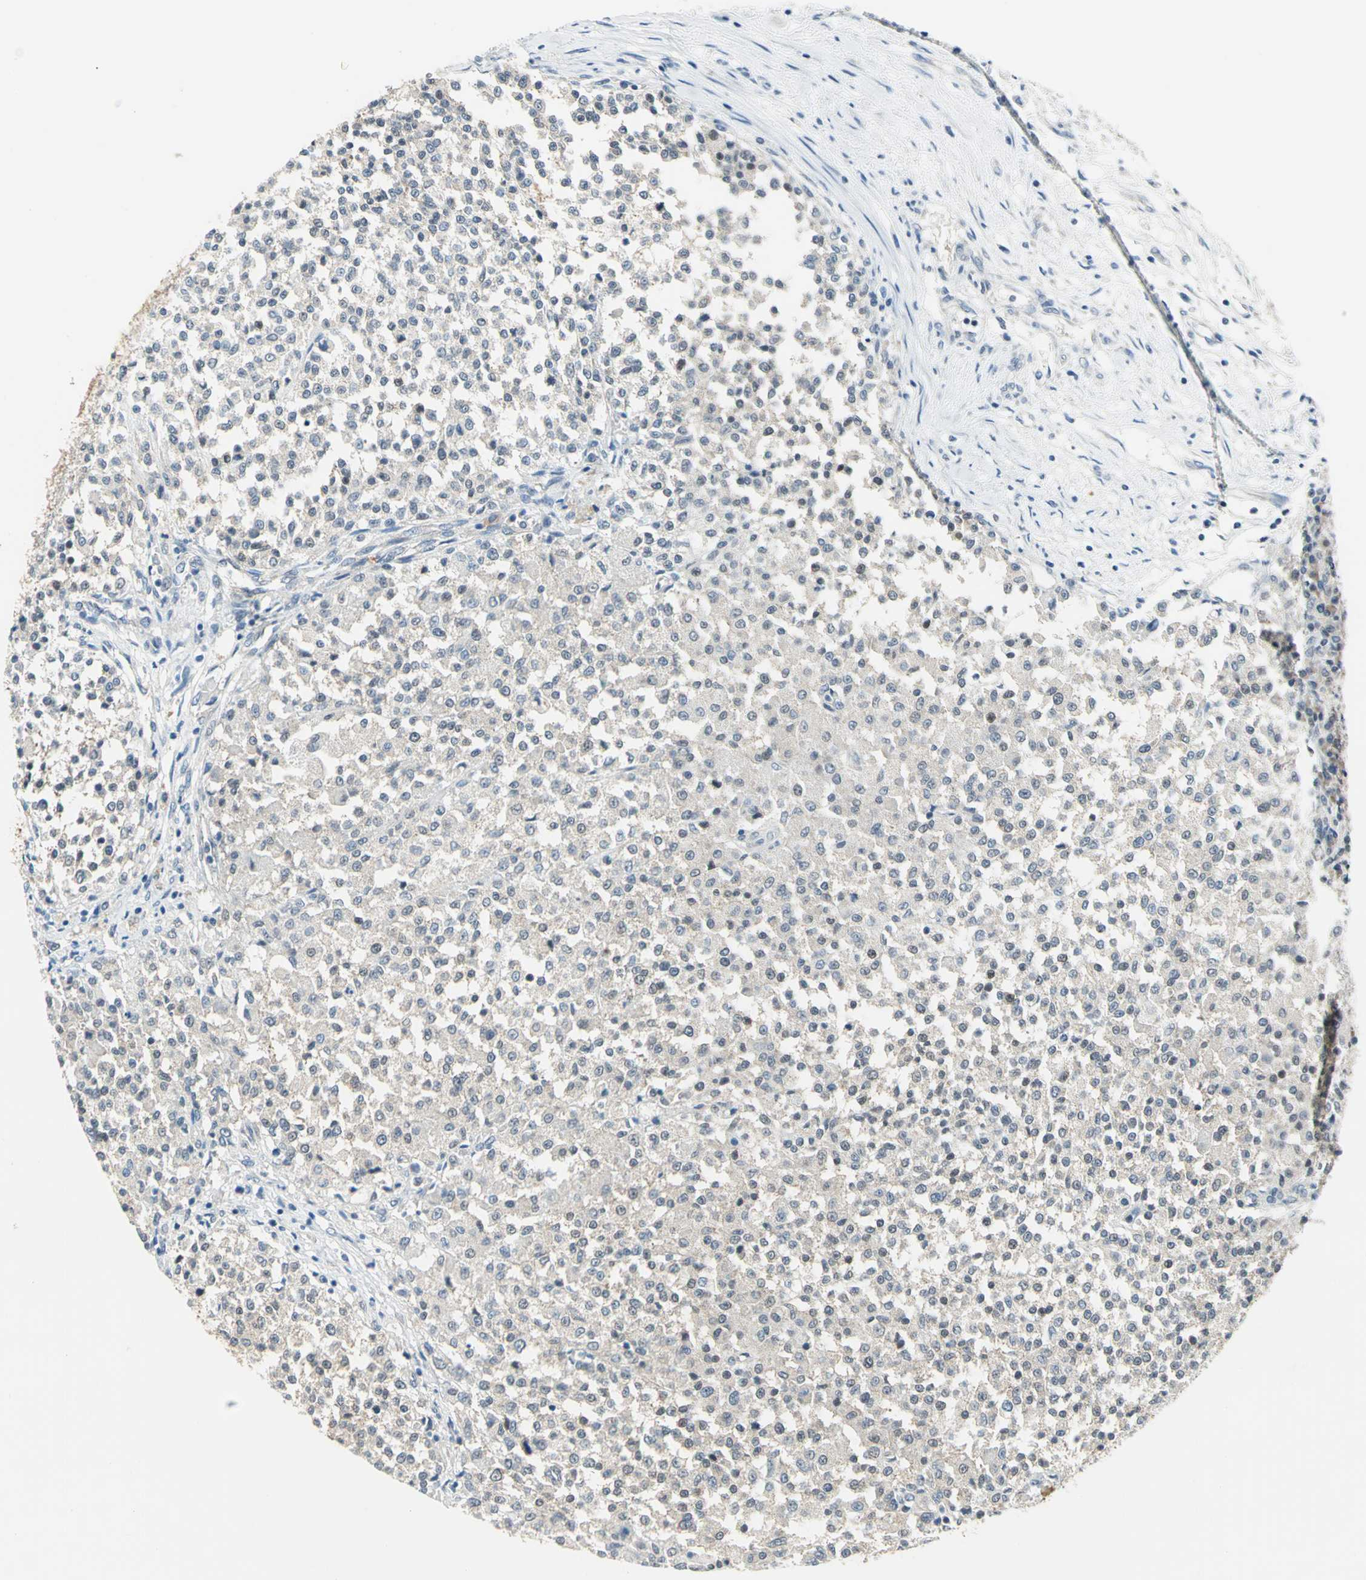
{"staining": {"intensity": "weak", "quantity": ">75%", "location": "cytoplasmic/membranous"}, "tissue": "testis cancer", "cell_type": "Tumor cells", "image_type": "cancer", "snomed": [{"axis": "morphology", "description": "Seminoma, NOS"}, {"axis": "topography", "description": "Testis"}], "caption": "Human testis seminoma stained for a protein (brown) exhibits weak cytoplasmic/membranous positive staining in about >75% of tumor cells.", "gene": "PIN1", "patient": {"sex": "male", "age": 59}}